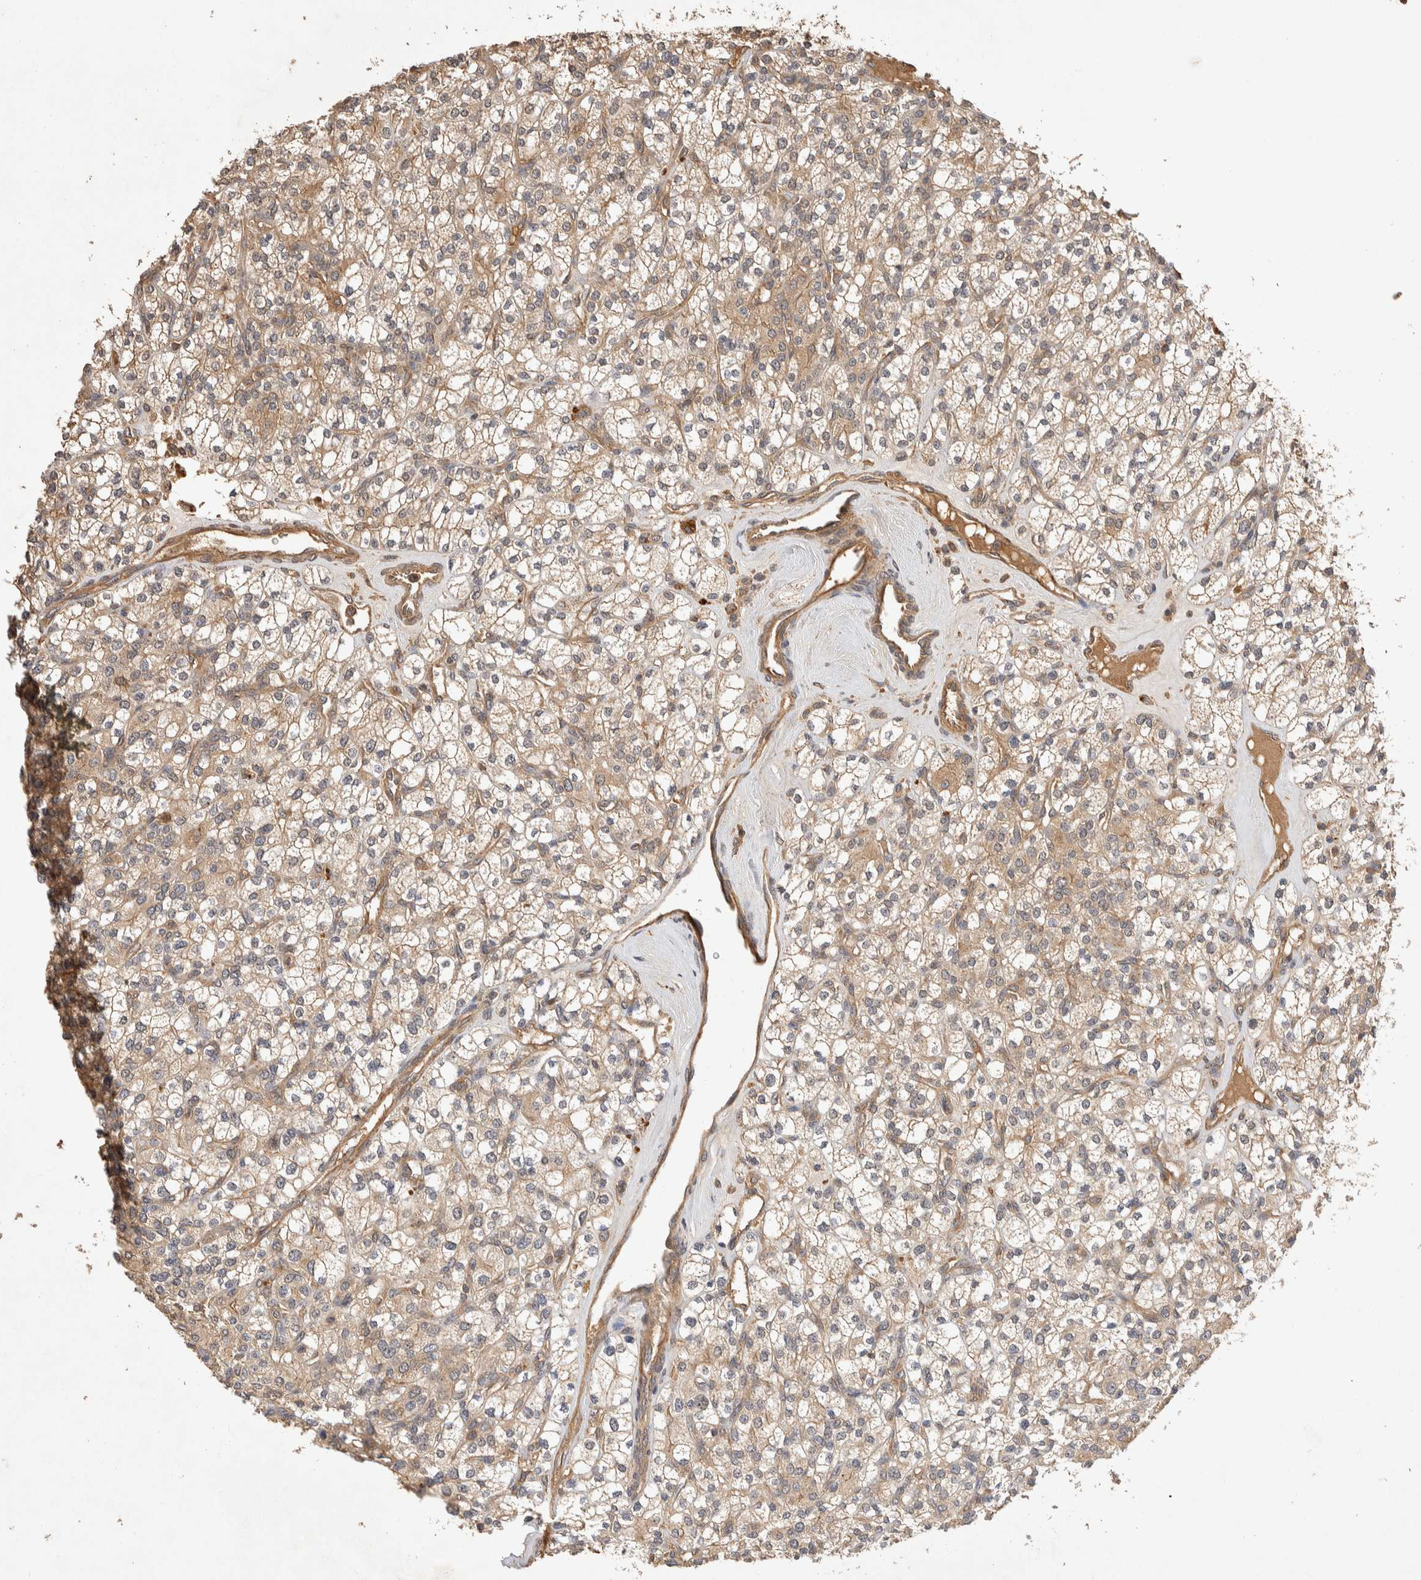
{"staining": {"intensity": "moderate", "quantity": ">75%", "location": "cytoplasmic/membranous"}, "tissue": "renal cancer", "cell_type": "Tumor cells", "image_type": "cancer", "snomed": [{"axis": "morphology", "description": "Adenocarcinoma, NOS"}, {"axis": "topography", "description": "Kidney"}], "caption": "This photomicrograph shows IHC staining of human renal cancer, with medium moderate cytoplasmic/membranous expression in about >75% of tumor cells.", "gene": "NSMAF", "patient": {"sex": "male", "age": 77}}